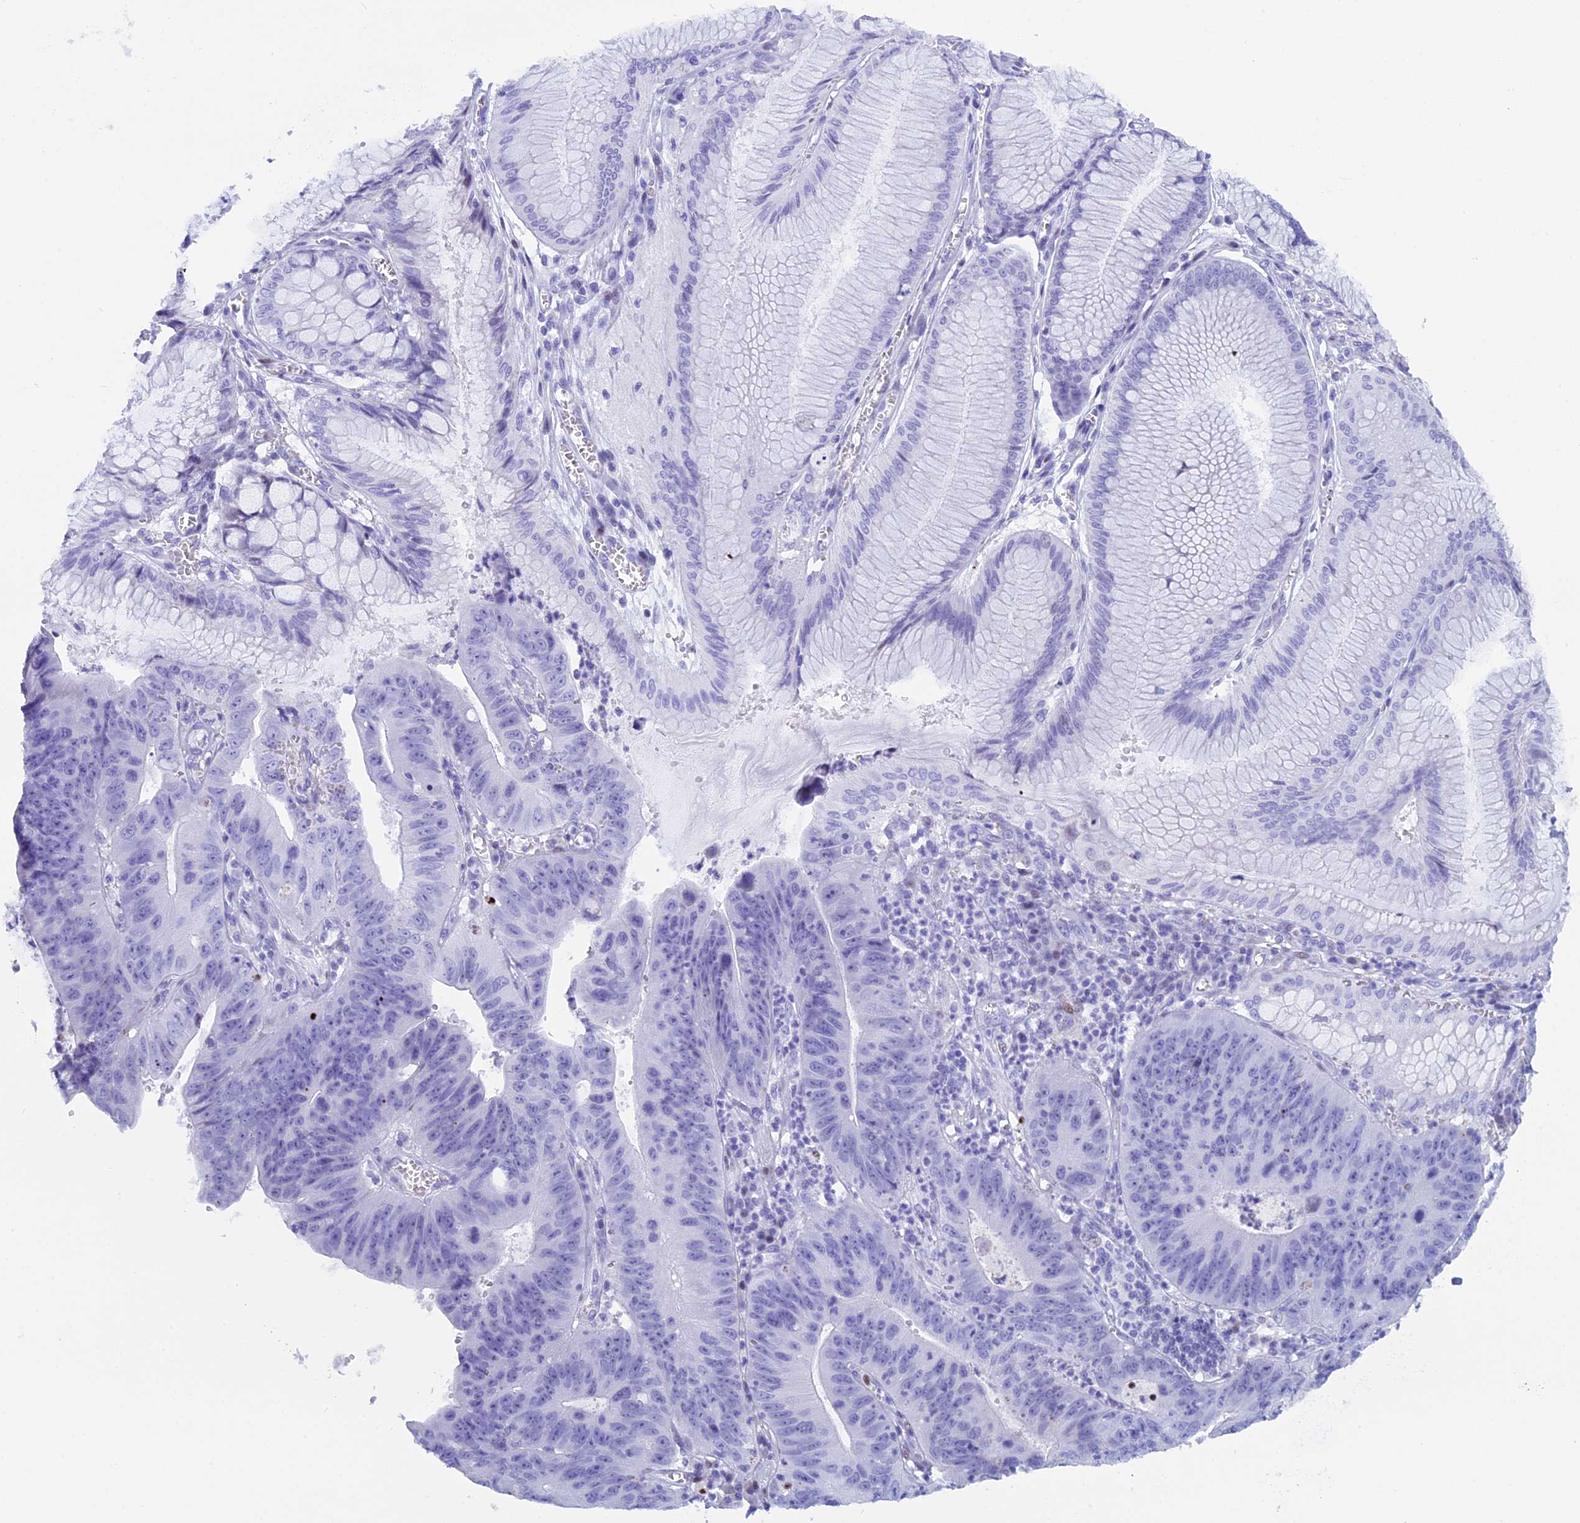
{"staining": {"intensity": "negative", "quantity": "none", "location": "none"}, "tissue": "stomach cancer", "cell_type": "Tumor cells", "image_type": "cancer", "snomed": [{"axis": "morphology", "description": "Adenocarcinoma, NOS"}, {"axis": "topography", "description": "Stomach"}], "caption": "IHC of human stomach adenocarcinoma reveals no positivity in tumor cells. (DAB IHC with hematoxylin counter stain).", "gene": "KCTD21", "patient": {"sex": "male", "age": 59}}